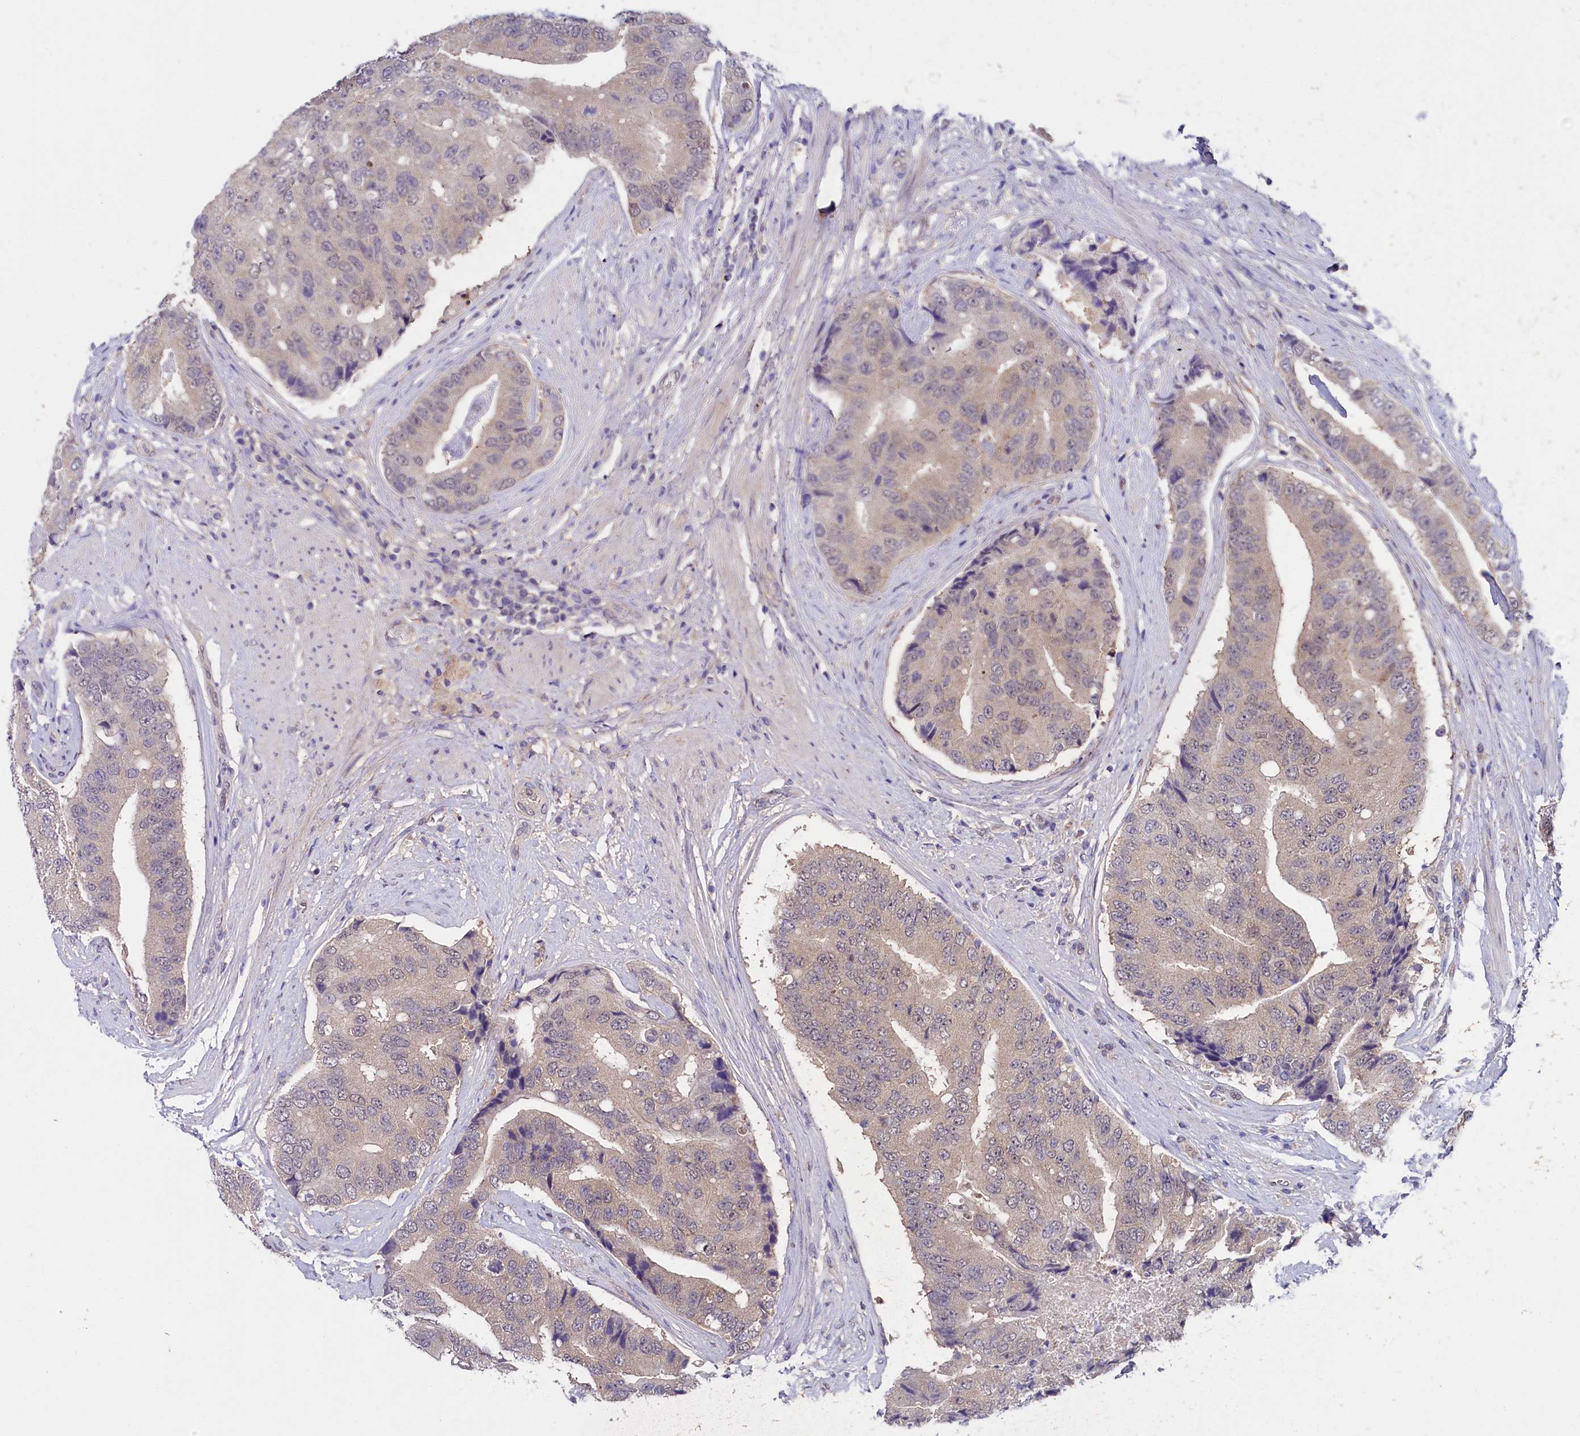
{"staining": {"intensity": "weak", "quantity": "25%-75%", "location": "cytoplasmic/membranous"}, "tissue": "prostate cancer", "cell_type": "Tumor cells", "image_type": "cancer", "snomed": [{"axis": "morphology", "description": "Adenocarcinoma, High grade"}, {"axis": "topography", "description": "Prostate"}], "caption": "High-grade adenocarcinoma (prostate) was stained to show a protein in brown. There is low levels of weak cytoplasmic/membranous positivity in about 25%-75% of tumor cells. (Stains: DAB (3,3'-diaminobenzidine) in brown, nuclei in blue, Microscopy: brightfield microscopy at high magnification).", "gene": "FLYWCH2", "patient": {"sex": "male", "age": 70}}